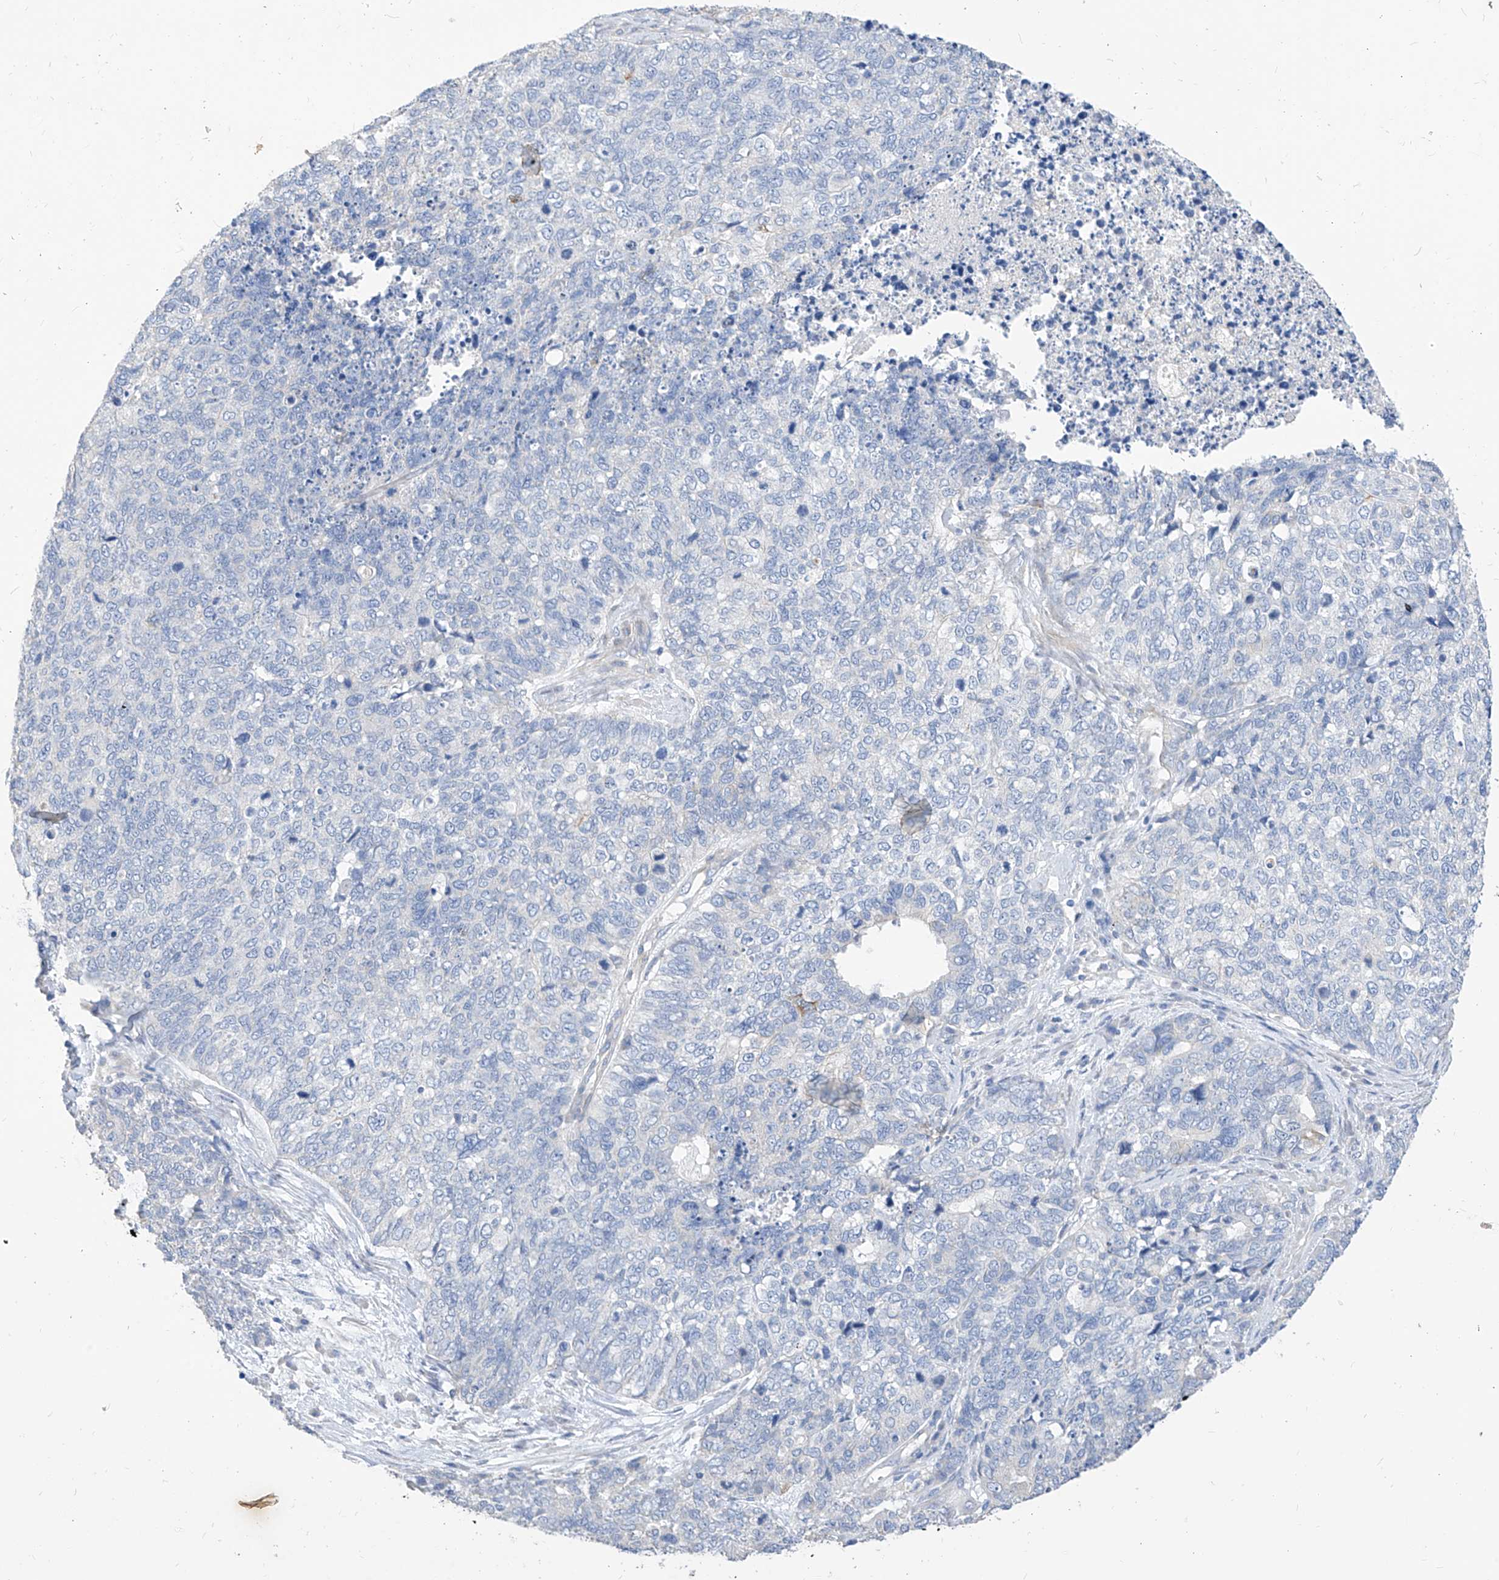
{"staining": {"intensity": "negative", "quantity": "none", "location": "none"}, "tissue": "cervical cancer", "cell_type": "Tumor cells", "image_type": "cancer", "snomed": [{"axis": "morphology", "description": "Squamous cell carcinoma, NOS"}, {"axis": "topography", "description": "Cervix"}], "caption": "Image shows no protein positivity in tumor cells of cervical cancer (squamous cell carcinoma) tissue. (DAB IHC, high magnification).", "gene": "SCGB2A1", "patient": {"sex": "female", "age": 63}}